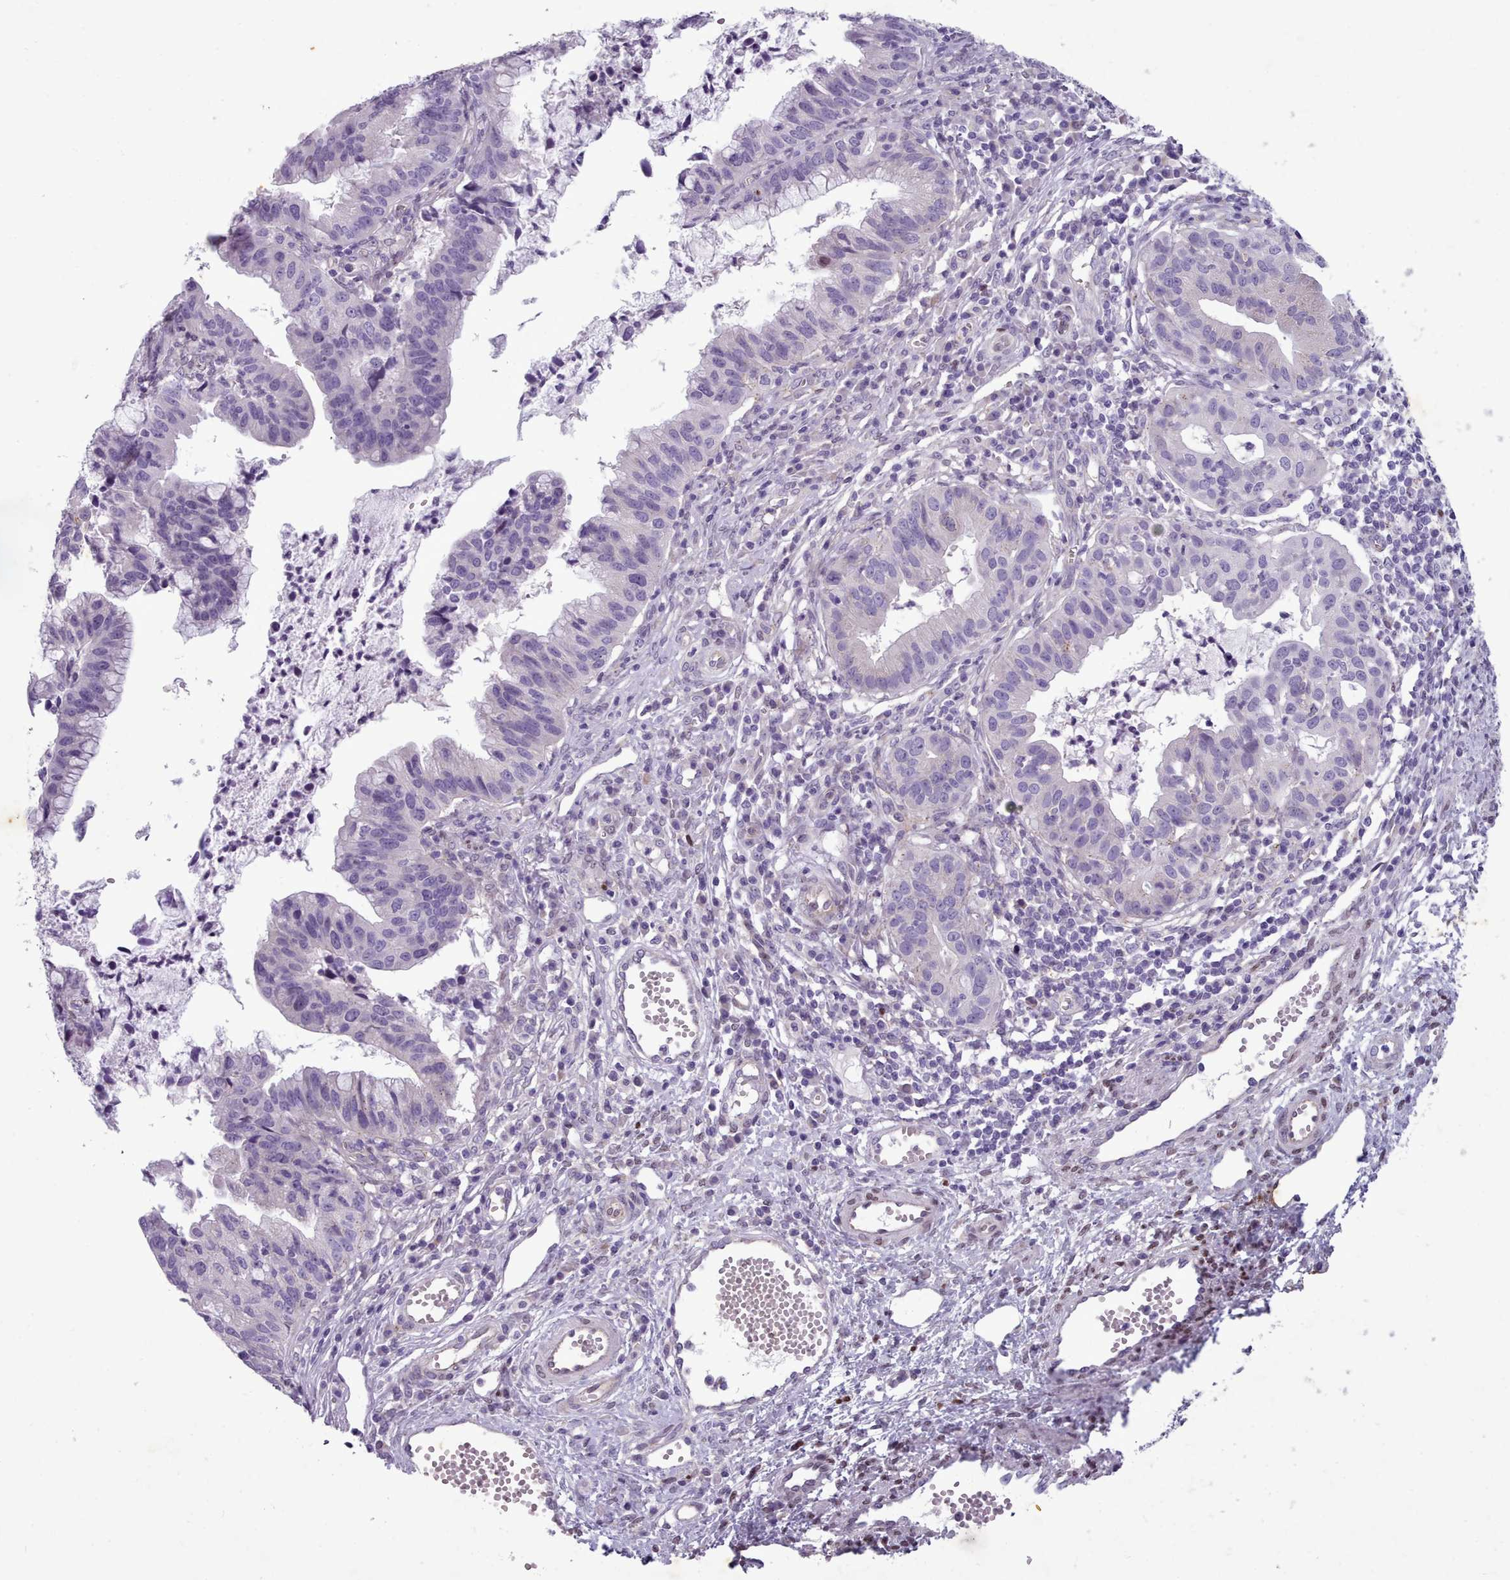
{"staining": {"intensity": "negative", "quantity": "none", "location": "none"}, "tissue": "cervical cancer", "cell_type": "Tumor cells", "image_type": "cancer", "snomed": [{"axis": "morphology", "description": "Adenocarcinoma, NOS"}, {"axis": "topography", "description": "Cervix"}], "caption": "The photomicrograph demonstrates no significant staining in tumor cells of adenocarcinoma (cervical). (DAB IHC, high magnification).", "gene": "KCNT2", "patient": {"sex": "female", "age": 34}}